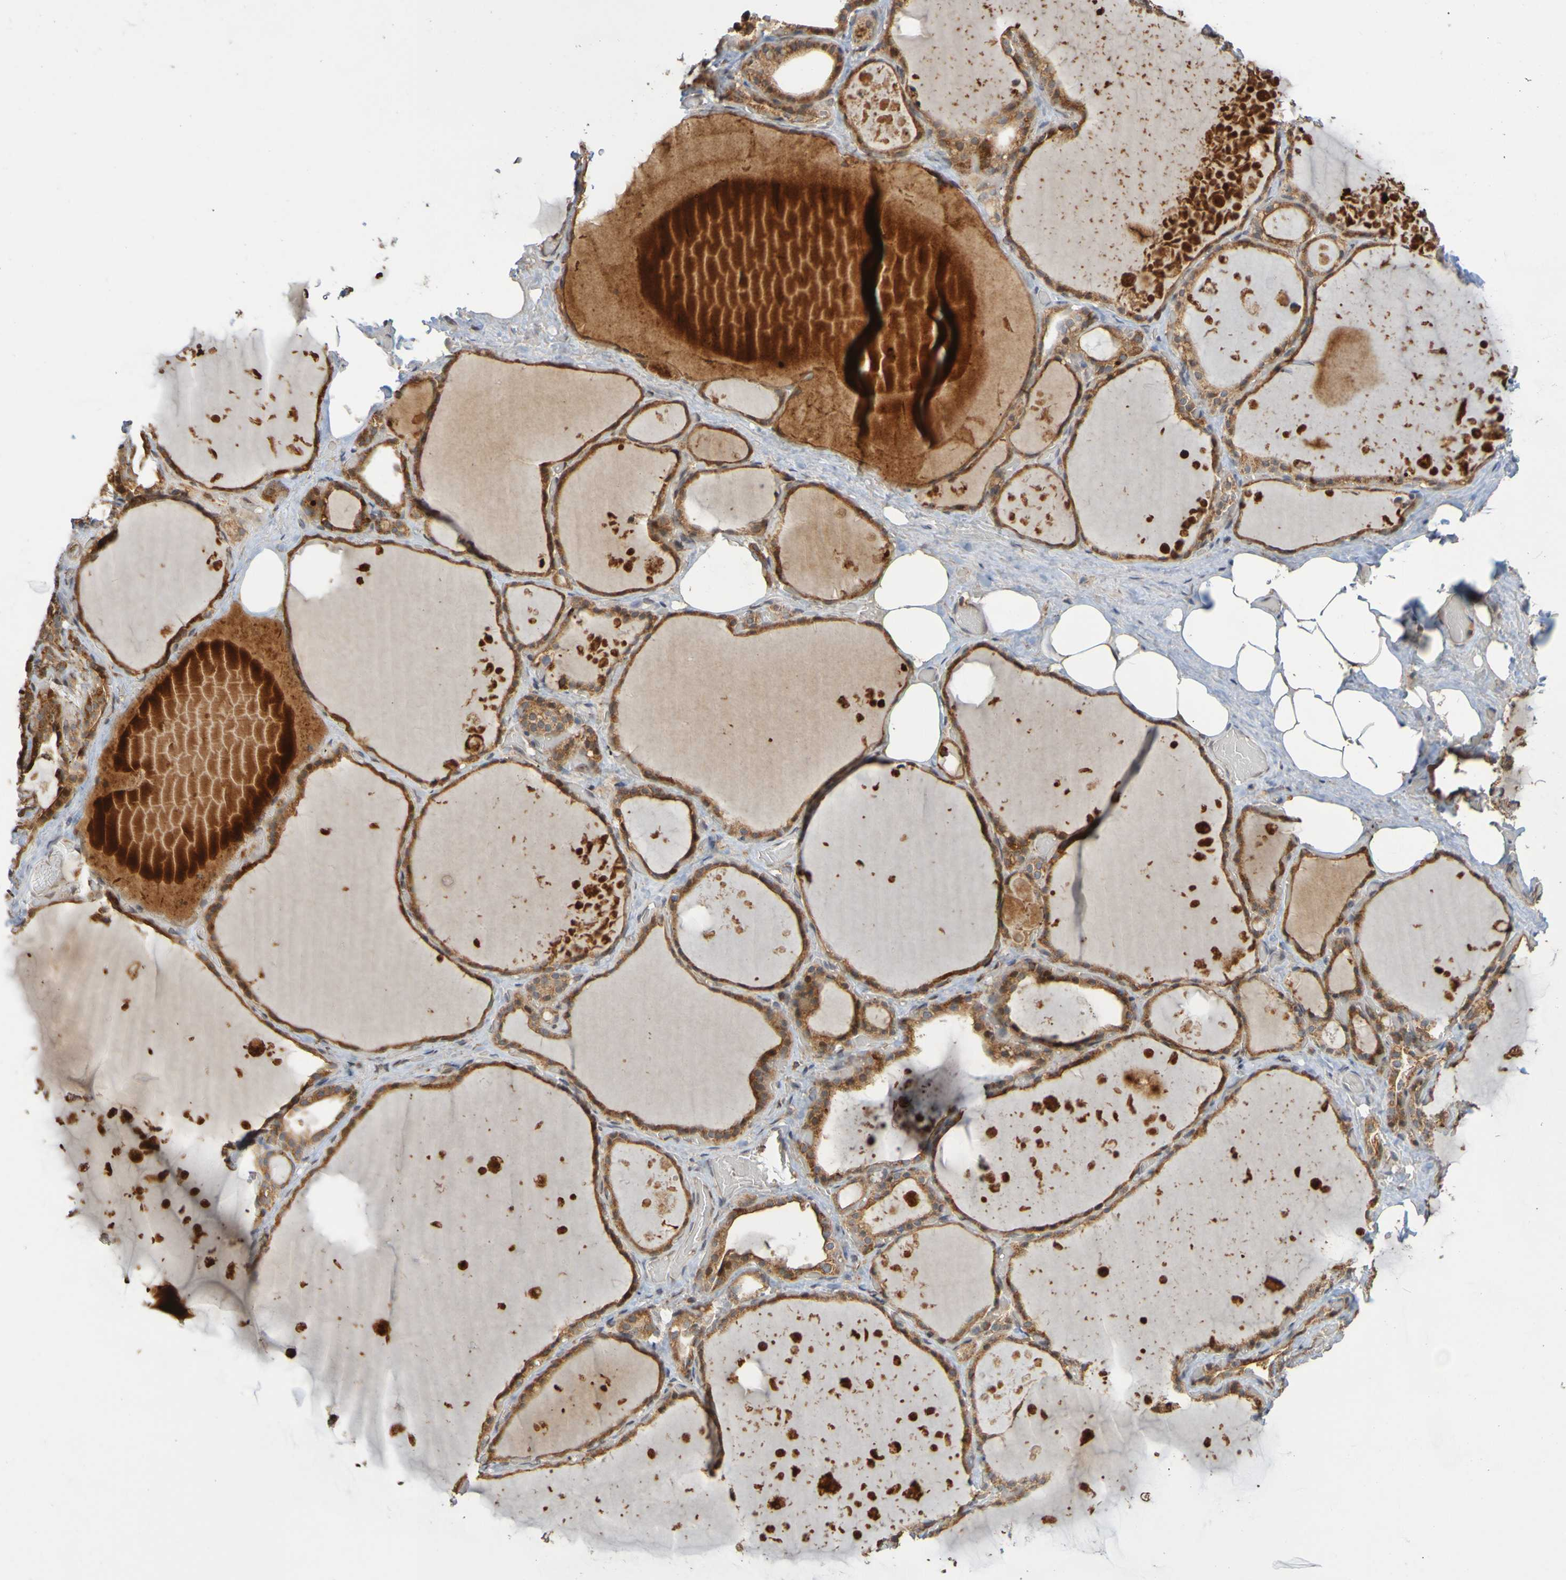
{"staining": {"intensity": "strong", "quantity": ">75%", "location": "cytoplasmic/membranous"}, "tissue": "thyroid gland", "cell_type": "Glandular cells", "image_type": "normal", "snomed": [{"axis": "morphology", "description": "Normal tissue, NOS"}, {"axis": "topography", "description": "Thyroid gland"}], "caption": "Immunohistochemistry staining of normal thyroid gland, which exhibits high levels of strong cytoplasmic/membranous positivity in approximately >75% of glandular cells indicating strong cytoplasmic/membranous protein expression. The staining was performed using DAB (3,3'-diaminobenzidine) (brown) for protein detection and nuclei were counterstained in hematoxylin (blue).", "gene": "TMBIM1", "patient": {"sex": "male", "age": 61}}